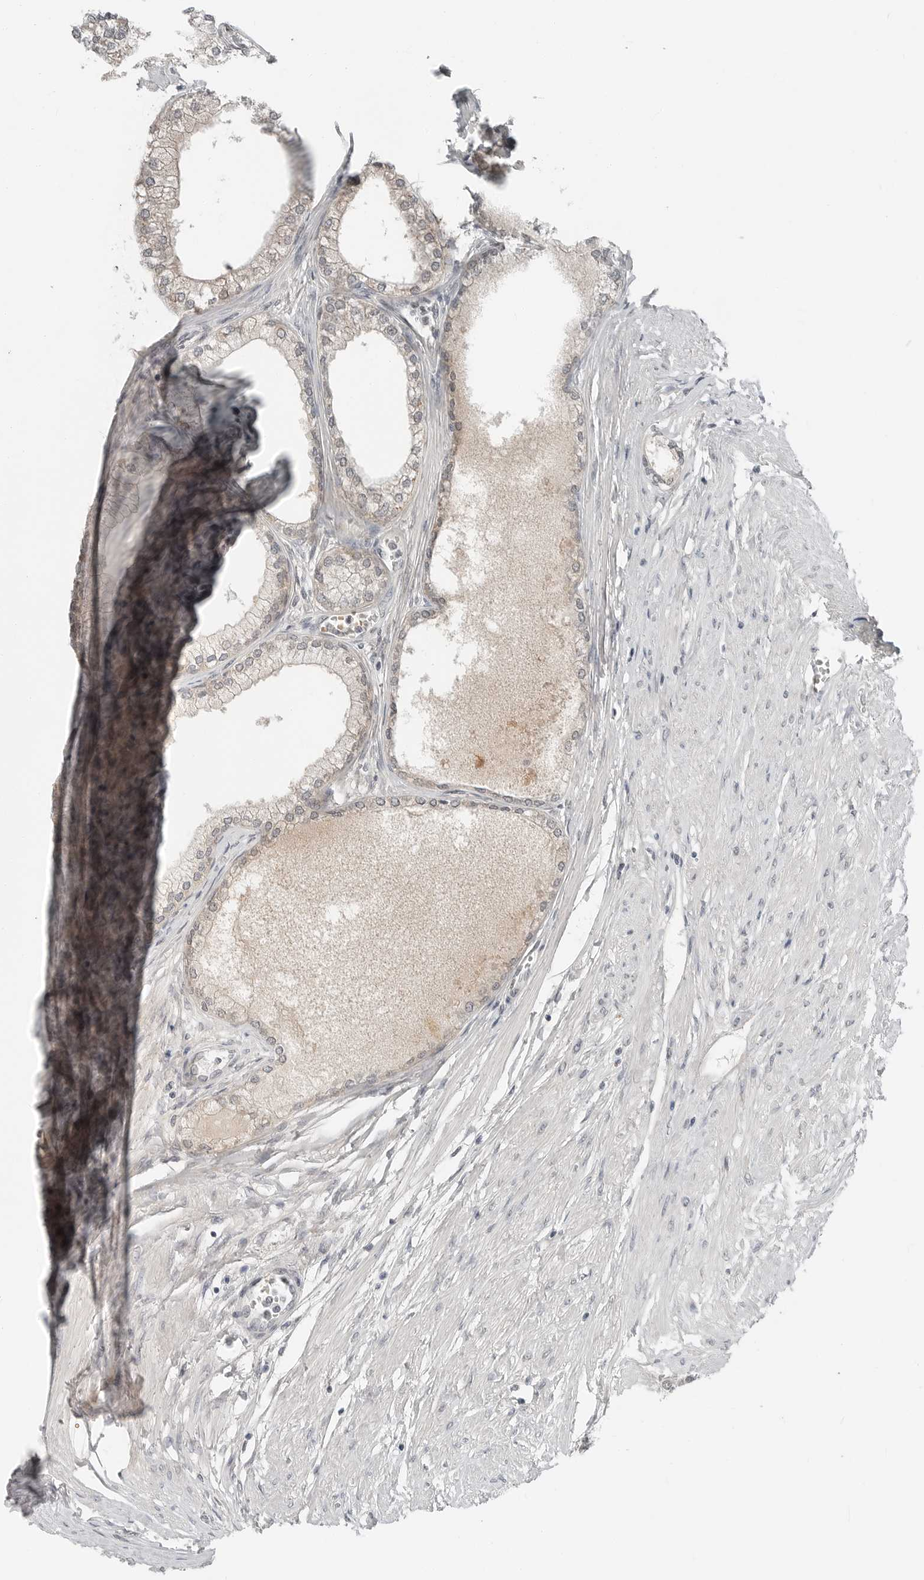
{"staining": {"intensity": "moderate", "quantity": "<25%", "location": "cytoplasmic/membranous"}, "tissue": "prostate", "cell_type": "Glandular cells", "image_type": "normal", "snomed": [{"axis": "morphology", "description": "Normal tissue, NOS"}, {"axis": "morphology", "description": "Urothelial carcinoma, Low grade"}, {"axis": "topography", "description": "Urinary bladder"}, {"axis": "topography", "description": "Prostate"}], "caption": "DAB immunohistochemical staining of unremarkable human prostate reveals moderate cytoplasmic/membranous protein staining in about <25% of glandular cells. Nuclei are stained in blue.", "gene": "FCRLB", "patient": {"sex": "male", "age": 60}}